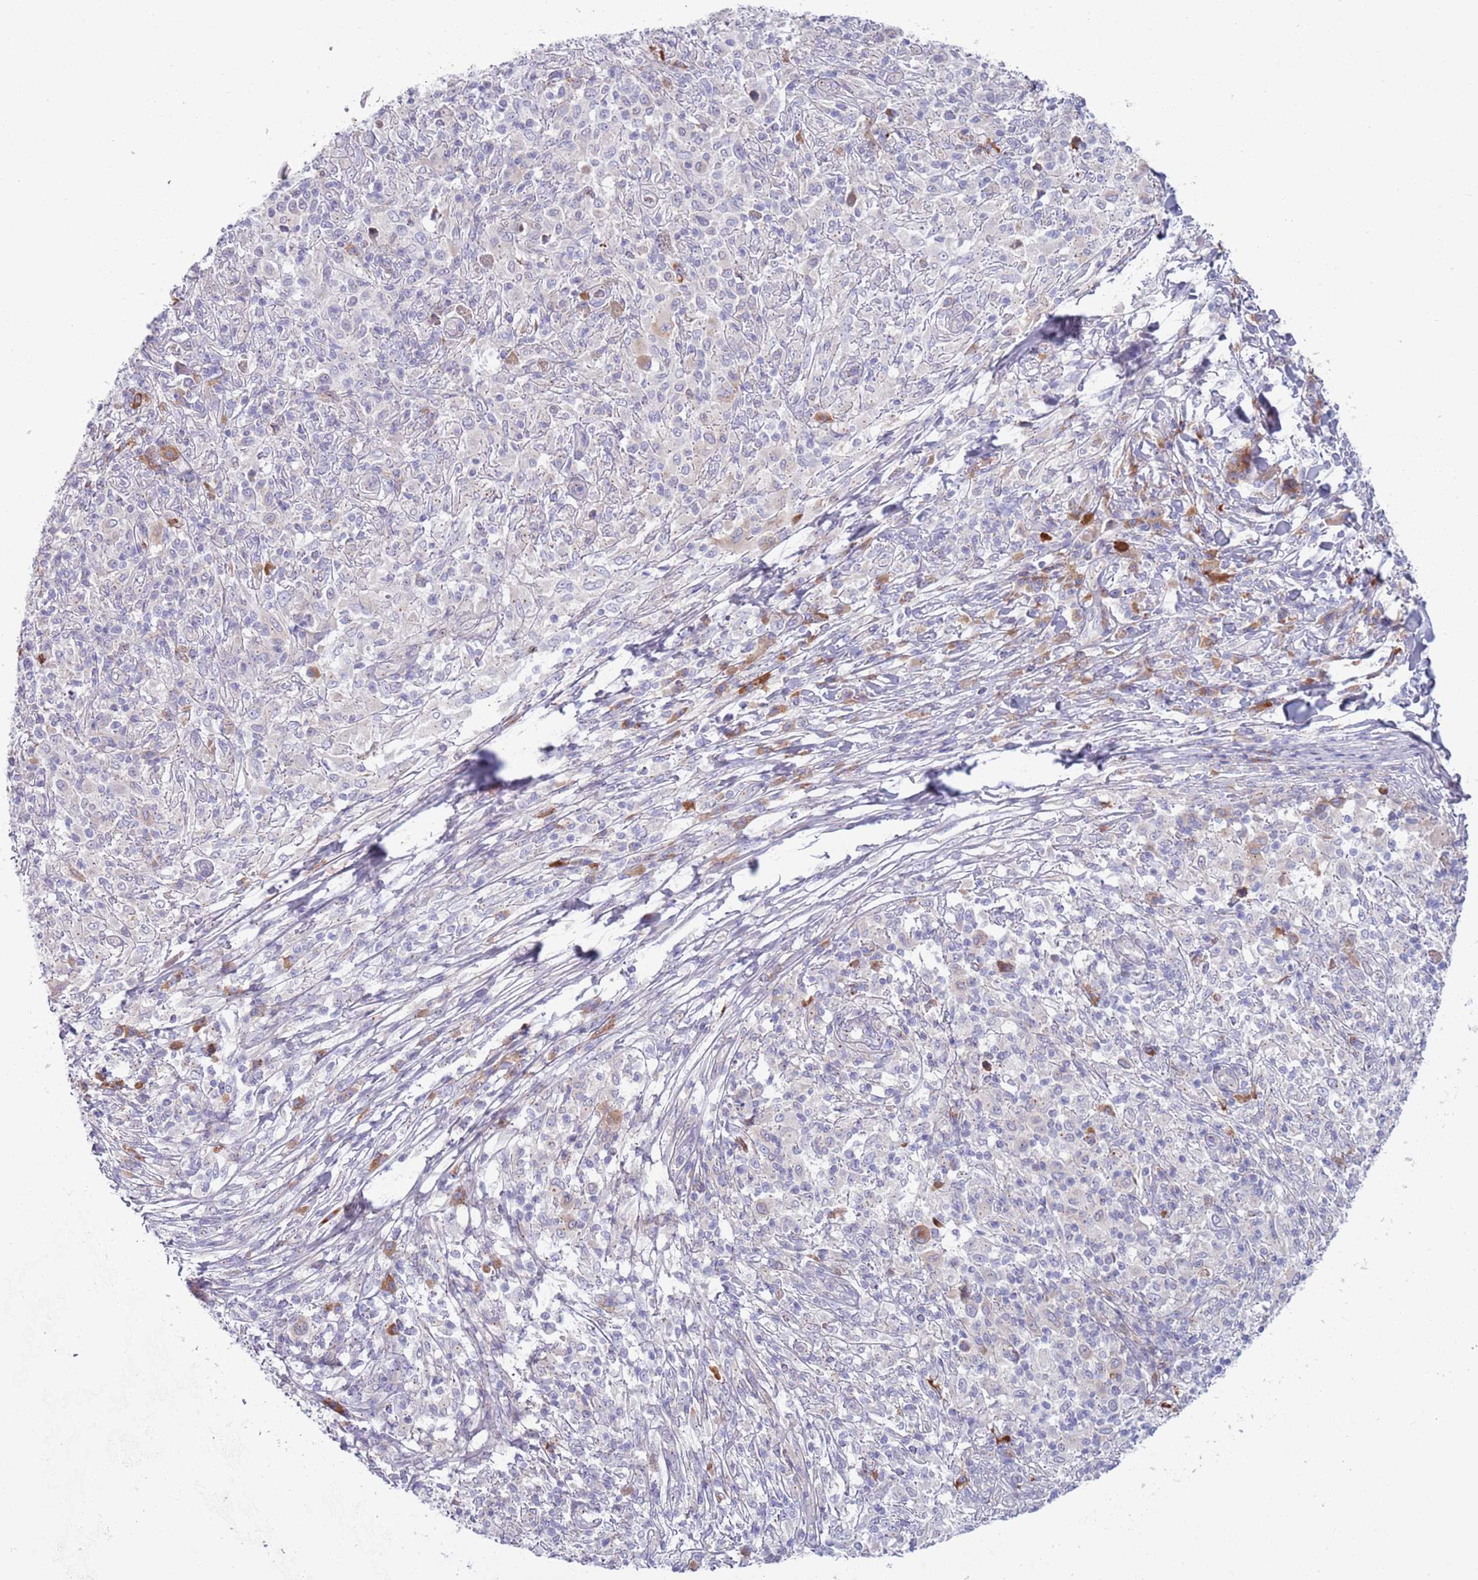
{"staining": {"intensity": "negative", "quantity": "none", "location": "none"}, "tissue": "melanoma", "cell_type": "Tumor cells", "image_type": "cancer", "snomed": [{"axis": "morphology", "description": "Malignant melanoma, NOS"}, {"axis": "topography", "description": "Skin"}], "caption": "DAB immunohistochemical staining of human melanoma demonstrates no significant expression in tumor cells.", "gene": "LTB", "patient": {"sex": "male", "age": 66}}